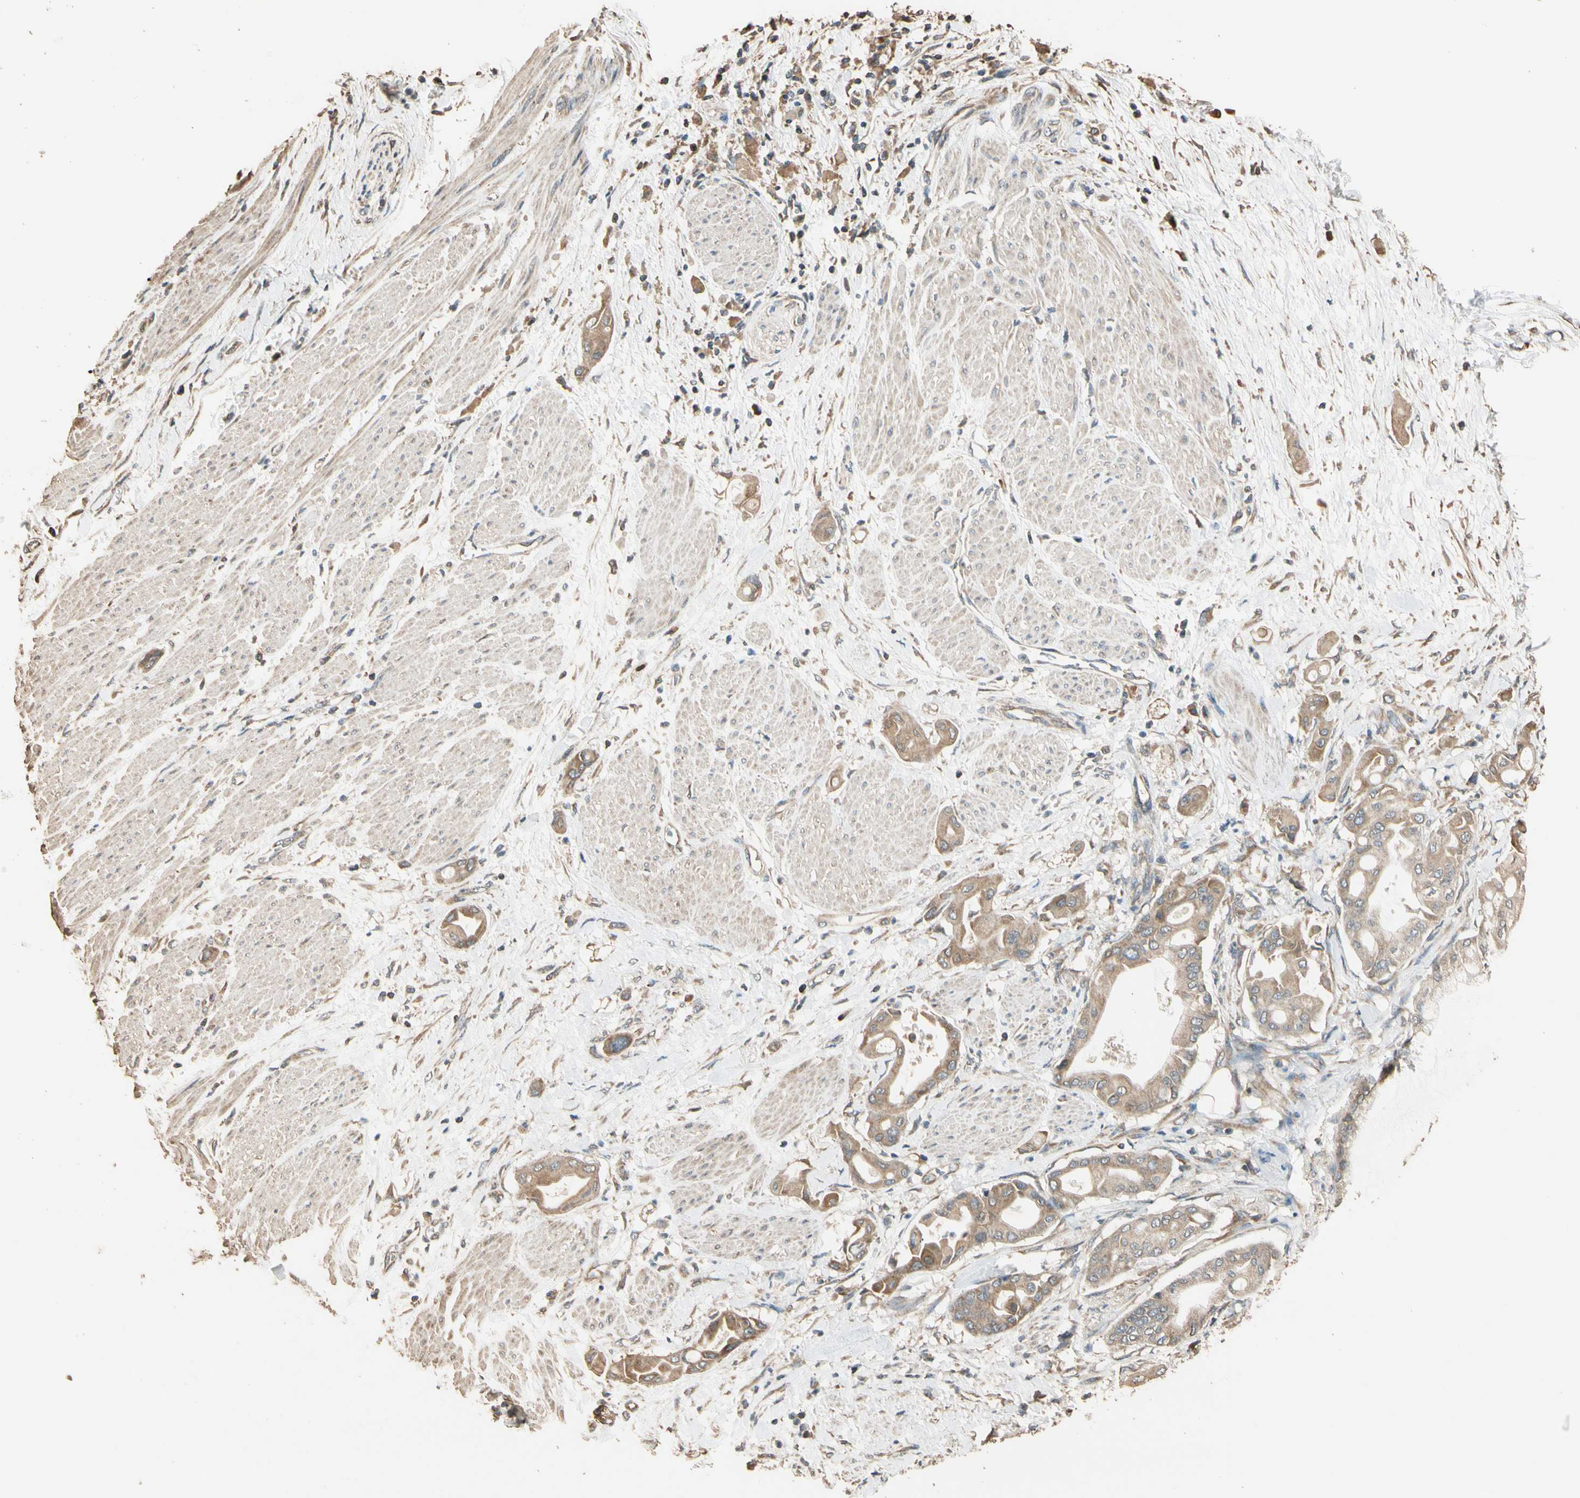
{"staining": {"intensity": "moderate", "quantity": ">75%", "location": "cytoplasmic/membranous"}, "tissue": "pancreatic cancer", "cell_type": "Tumor cells", "image_type": "cancer", "snomed": [{"axis": "morphology", "description": "Adenocarcinoma, NOS"}, {"axis": "morphology", "description": "Adenocarcinoma, metastatic, NOS"}, {"axis": "topography", "description": "Lymph node"}, {"axis": "topography", "description": "Pancreas"}, {"axis": "topography", "description": "Duodenum"}], "caption": "A brown stain shows moderate cytoplasmic/membranous staining of a protein in pancreatic cancer tumor cells.", "gene": "STX18", "patient": {"sex": "female", "age": 64}}